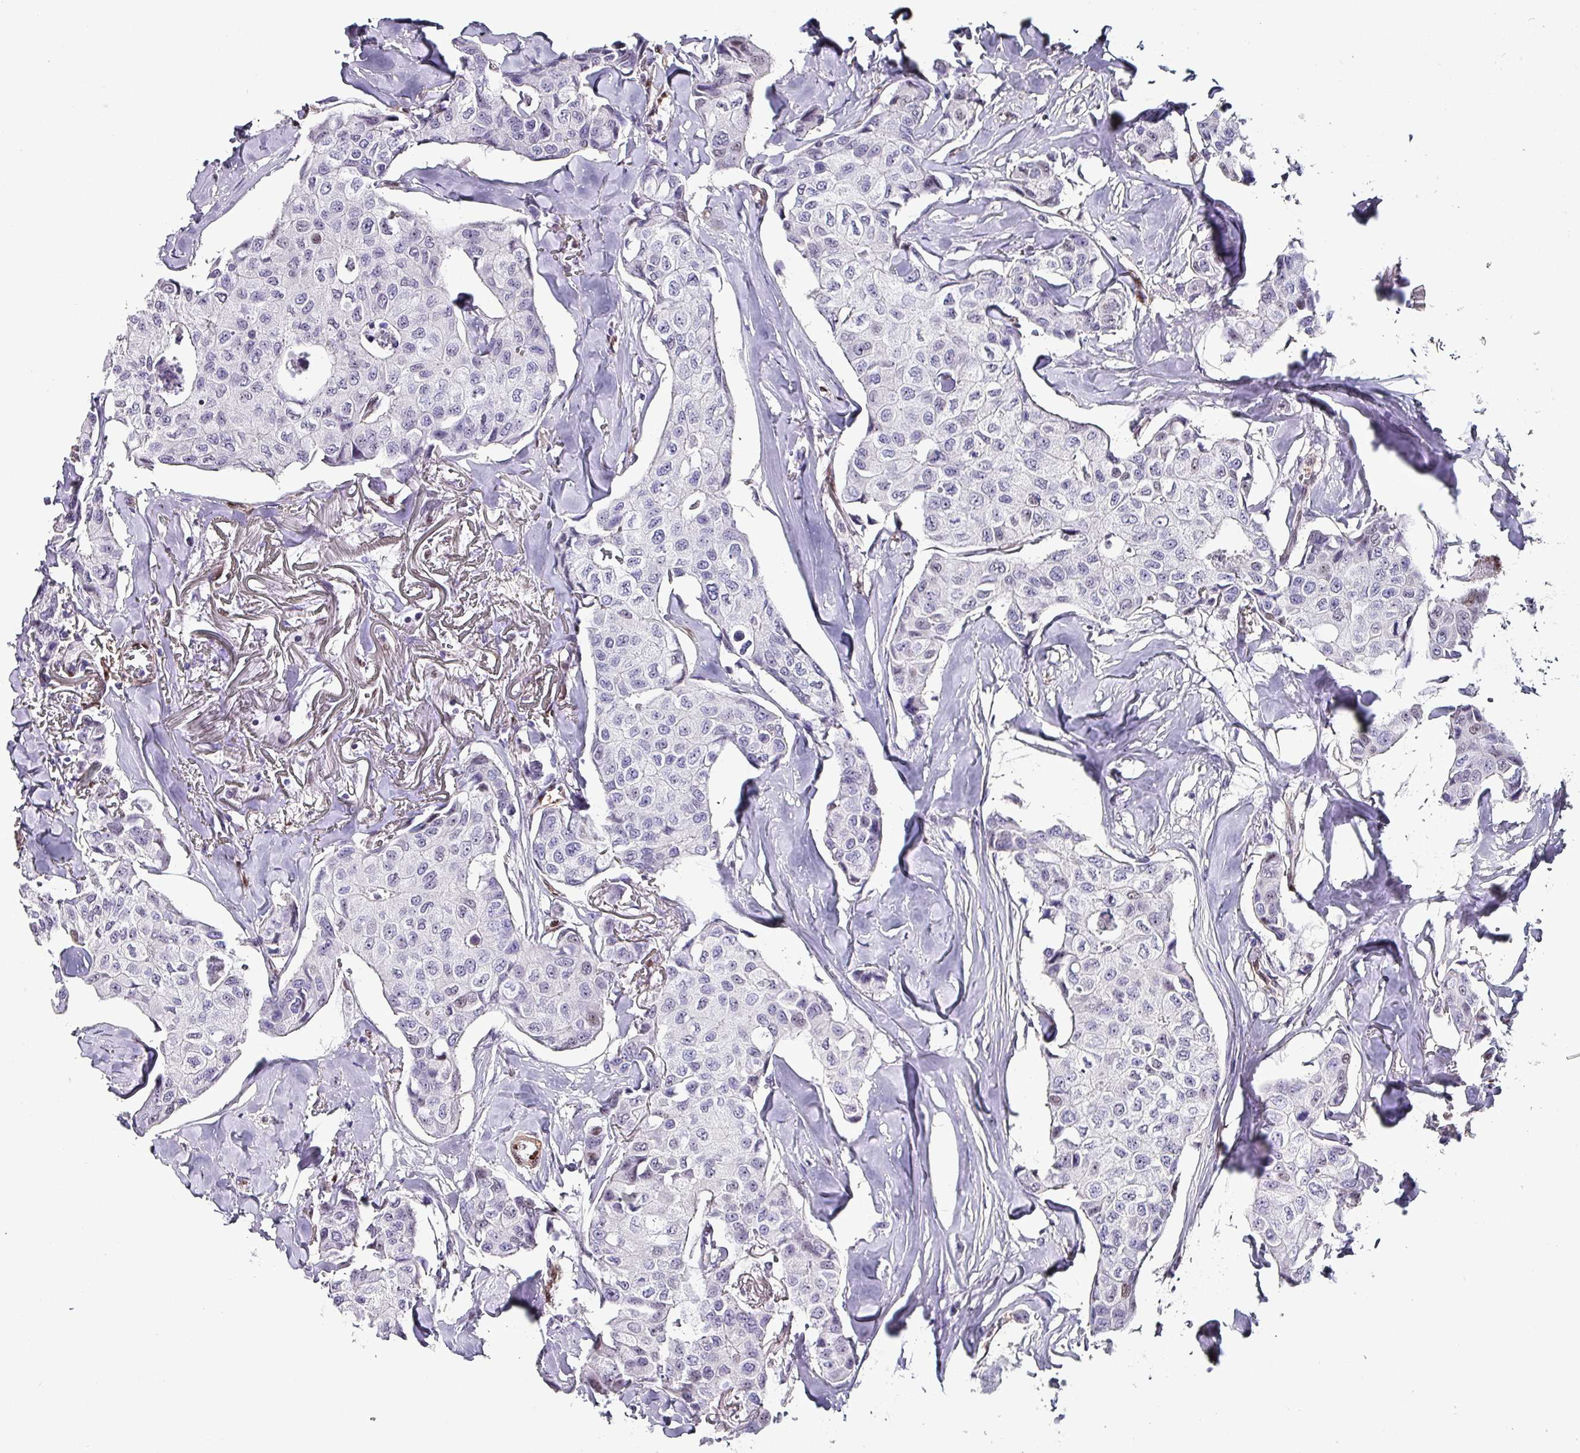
{"staining": {"intensity": "negative", "quantity": "none", "location": "none"}, "tissue": "breast cancer", "cell_type": "Tumor cells", "image_type": "cancer", "snomed": [{"axis": "morphology", "description": "Duct carcinoma"}, {"axis": "topography", "description": "Breast"}], "caption": "The image demonstrates no staining of tumor cells in breast cancer (intraductal carcinoma). Nuclei are stained in blue.", "gene": "ZNF816-ZNF321P", "patient": {"sex": "female", "age": 80}}